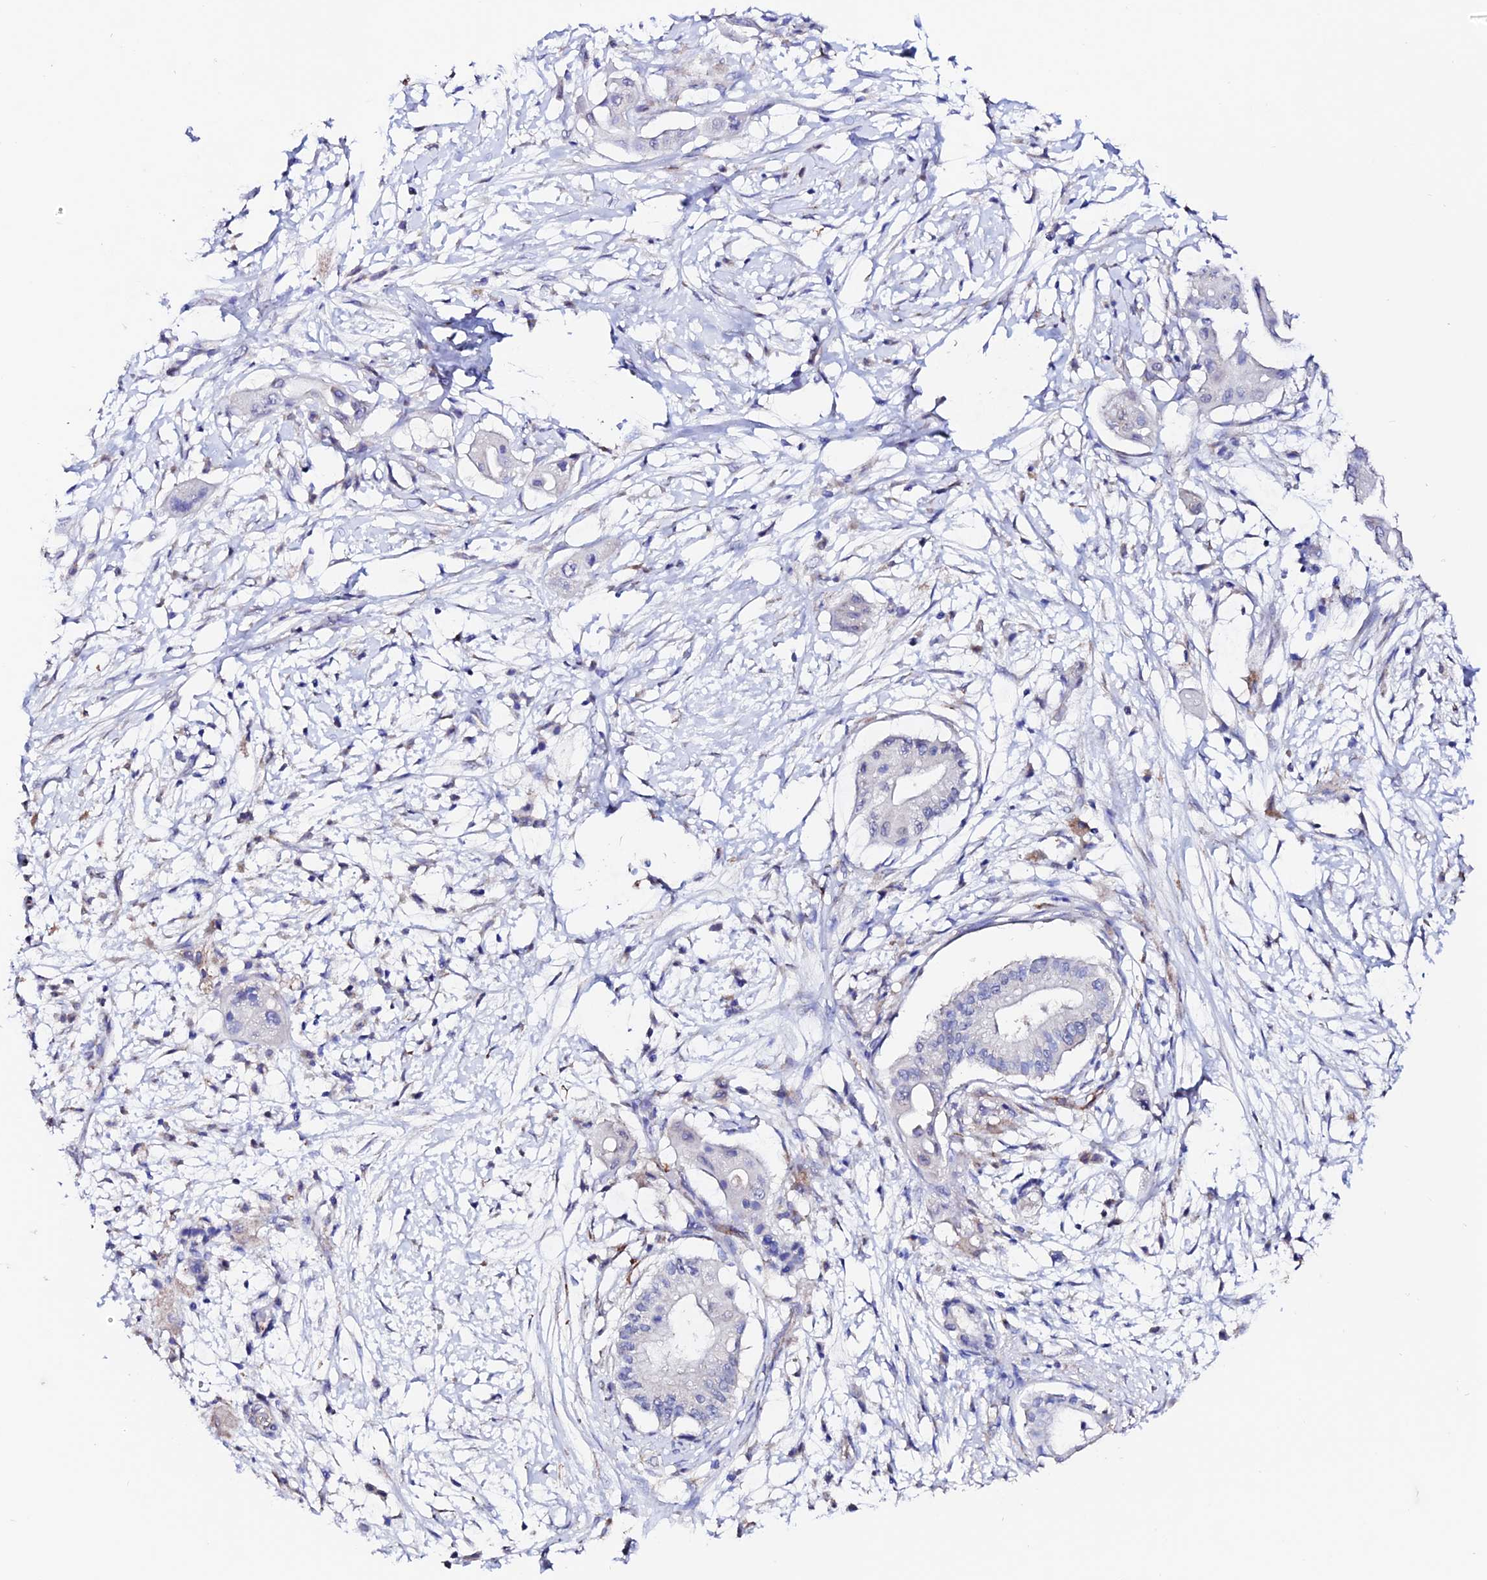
{"staining": {"intensity": "negative", "quantity": "none", "location": "none"}, "tissue": "pancreatic cancer", "cell_type": "Tumor cells", "image_type": "cancer", "snomed": [{"axis": "morphology", "description": "Adenocarcinoma, NOS"}, {"axis": "topography", "description": "Pancreas"}], "caption": "IHC micrograph of neoplastic tissue: pancreatic cancer (adenocarcinoma) stained with DAB shows no significant protein expression in tumor cells.", "gene": "ESM1", "patient": {"sex": "male", "age": 68}}